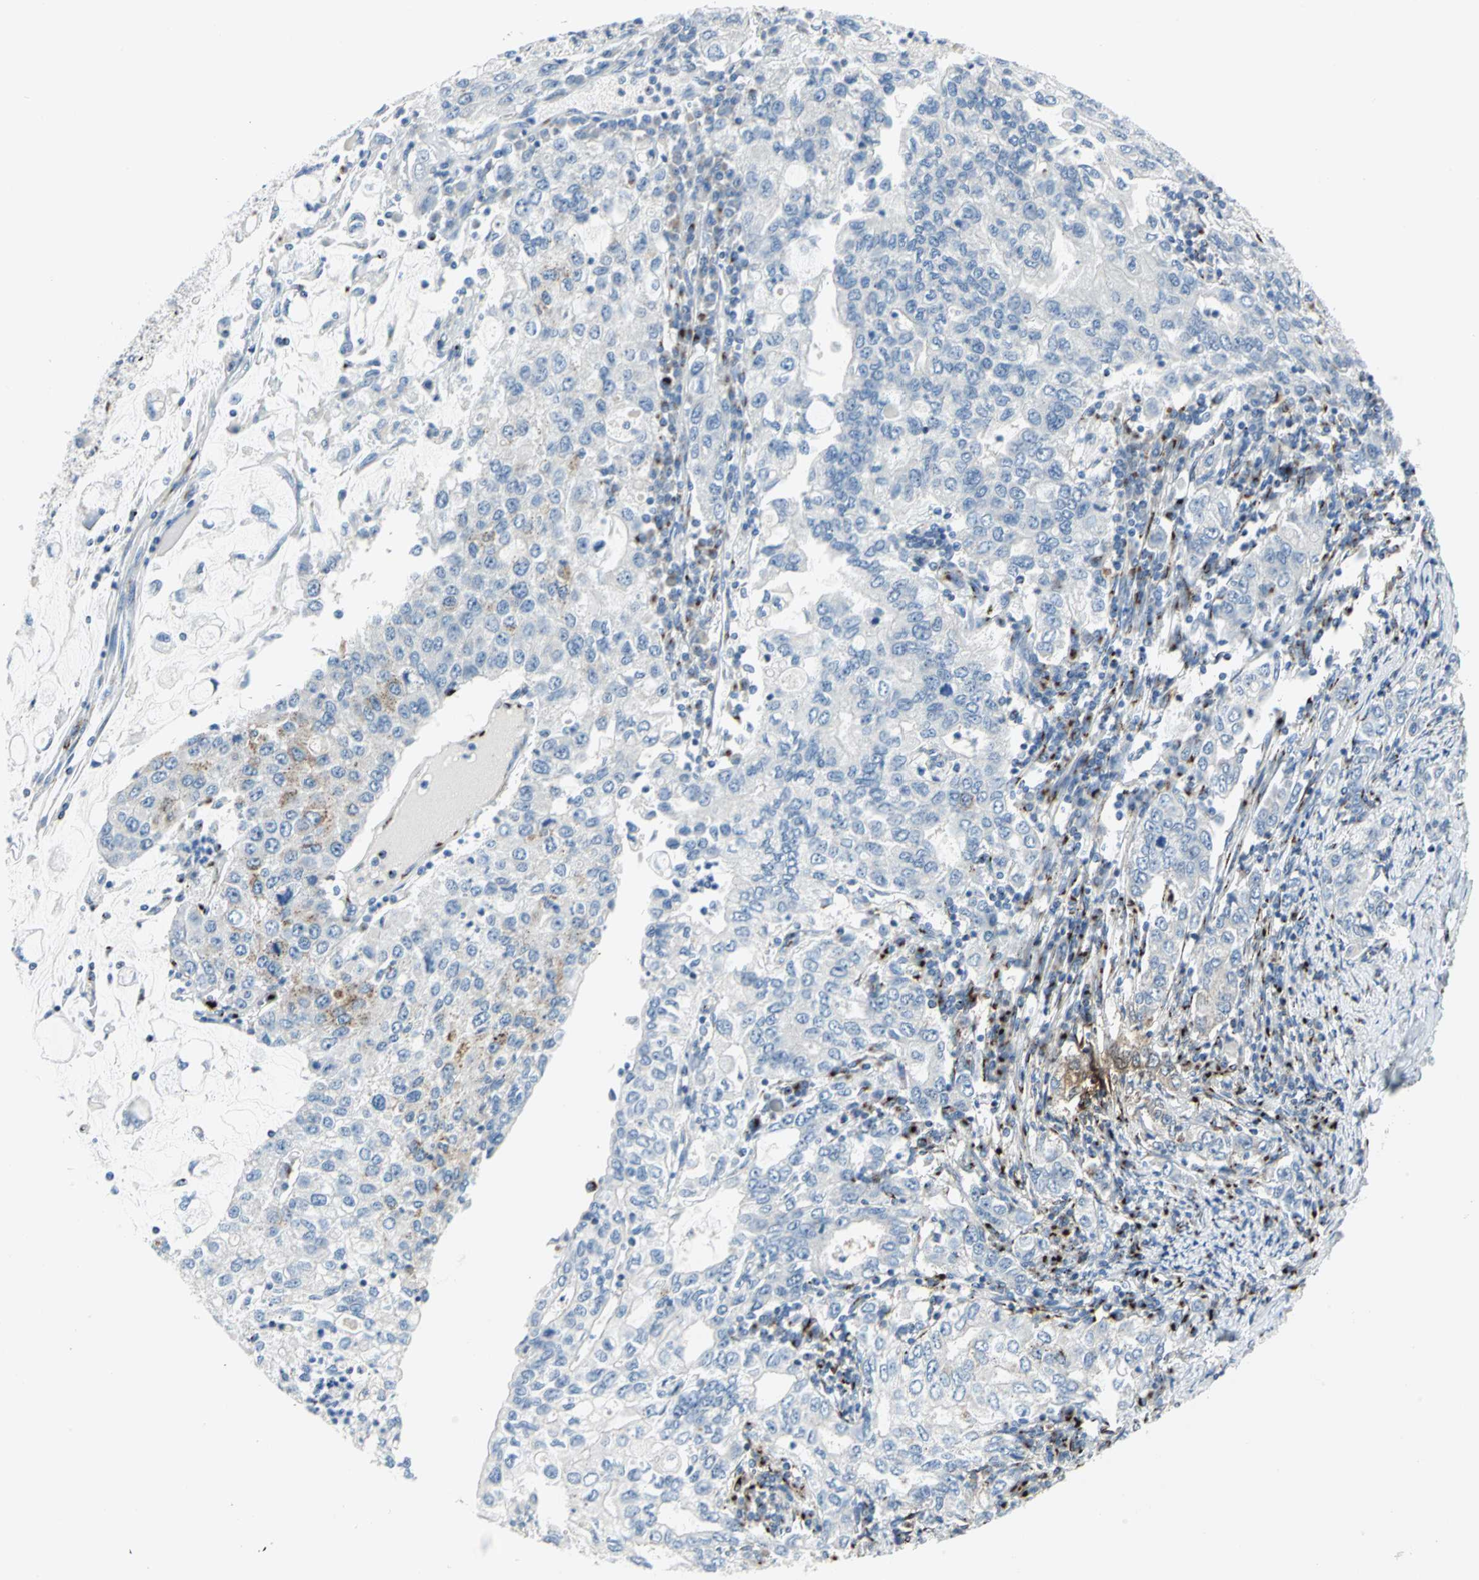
{"staining": {"intensity": "moderate", "quantity": "<25%", "location": "cytoplasmic/membranous"}, "tissue": "stomach cancer", "cell_type": "Tumor cells", "image_type": "cancer", "snomed": [{"axis": "morphology", "description": "Adenocarcinoma, NOS"}, {"axis": "topography", "description": "Stomach, lower"}], "caption": "About <25% of tumor cells in stomach cancer exhibit moderate cytoplasmic/membranous protein expression as visualized by brown immunohistochemical staining.", "gene": "GPR3", "patient": {"sex": "female", "age": 72}}